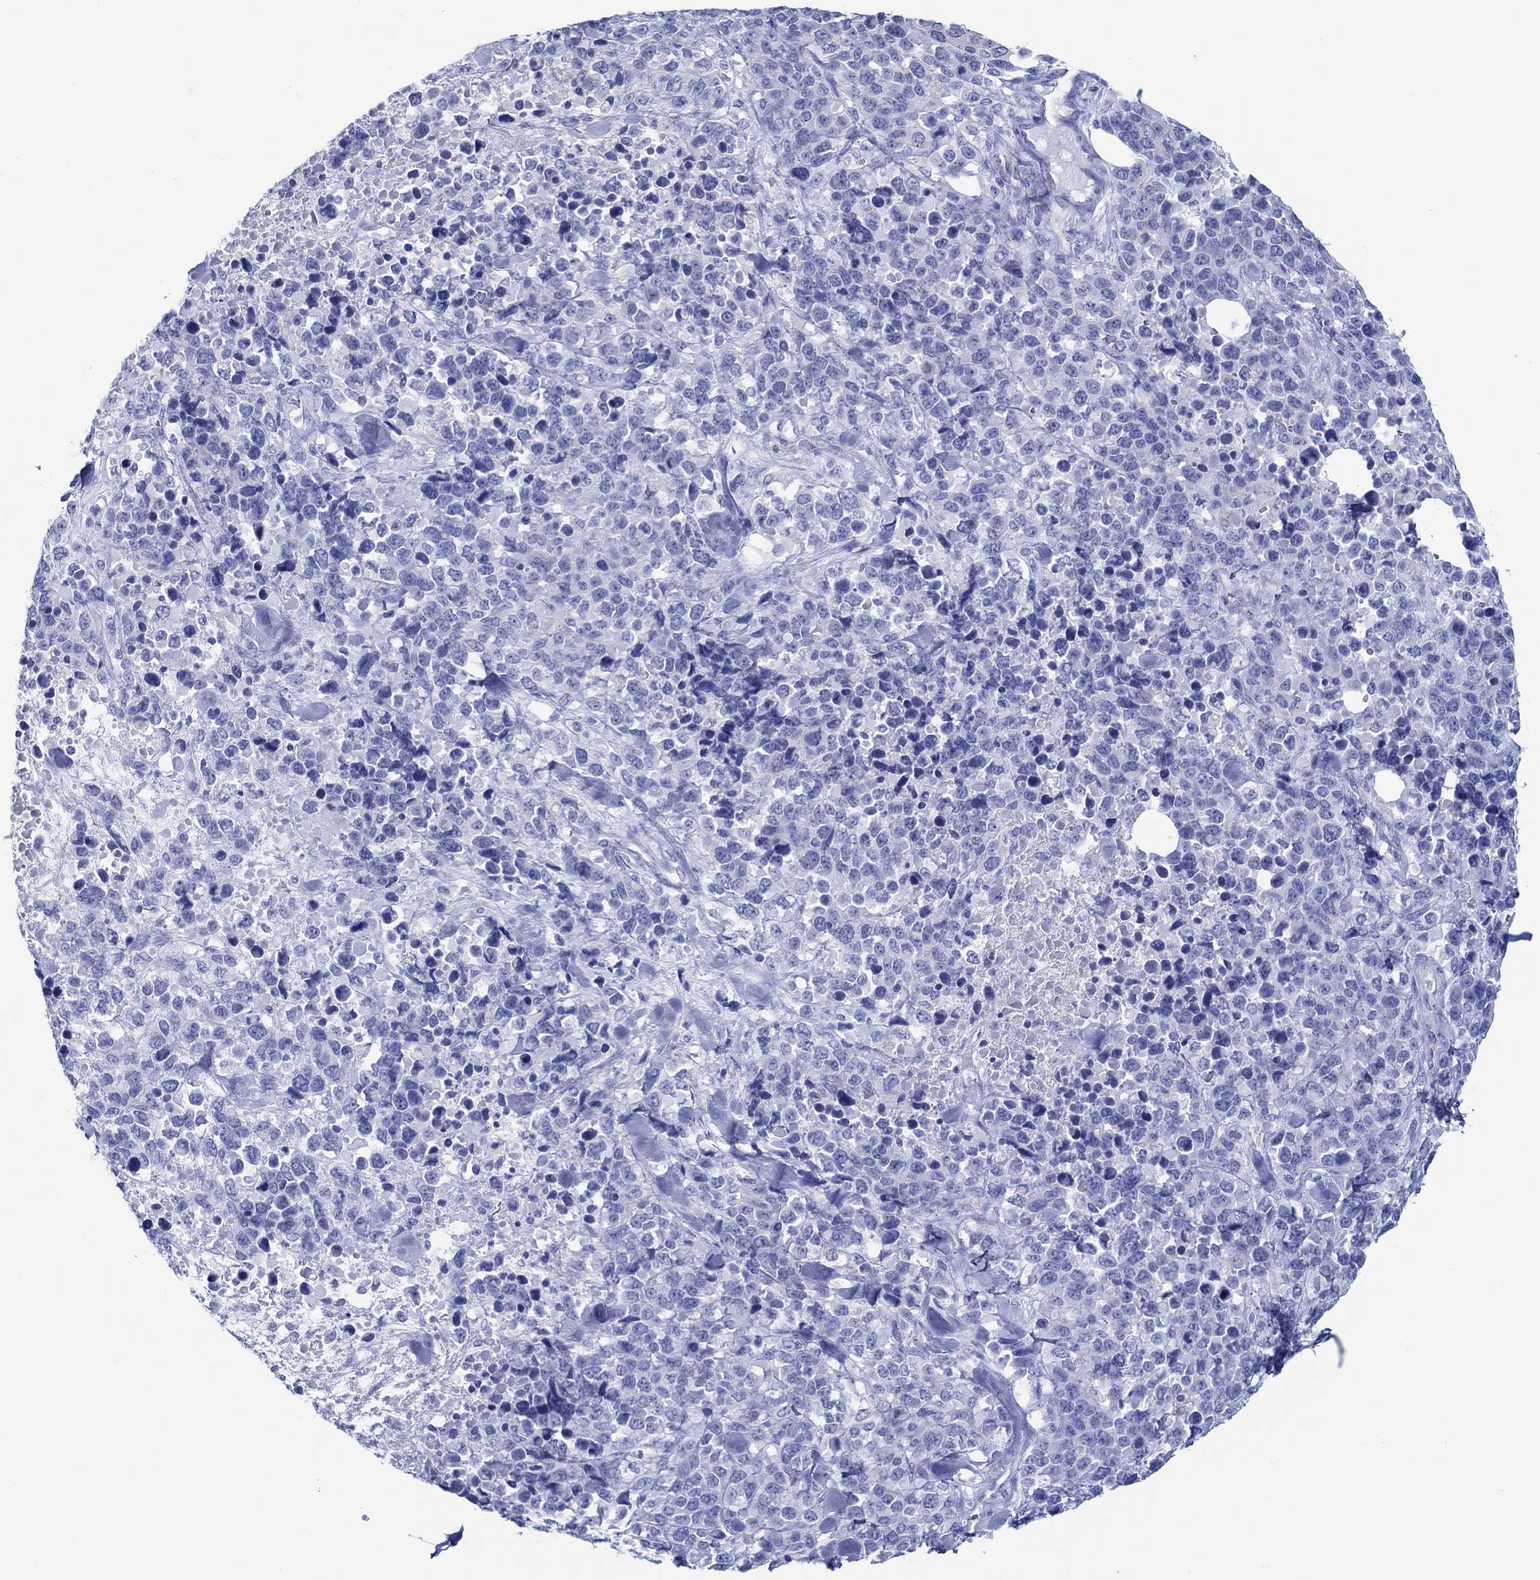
{"staining": {"intensity": "negative", "quantity": "none", "location": "none"}, "tissue": "melanoma", "cell_type": "Tumor cells", "image_type": "cancer", "snomed": [{"axis": "morphology", "description": "Malignant melanoma, Metastatic site"}, {"axis": "topography", "description": "Skin"}], "caption": "This is an immunohistochemistry photomicrograph of melanoma. There is no positivity in tumor cells.", "gene": "IGFBP6", "patient": {"sex": "male", "age": 84}}